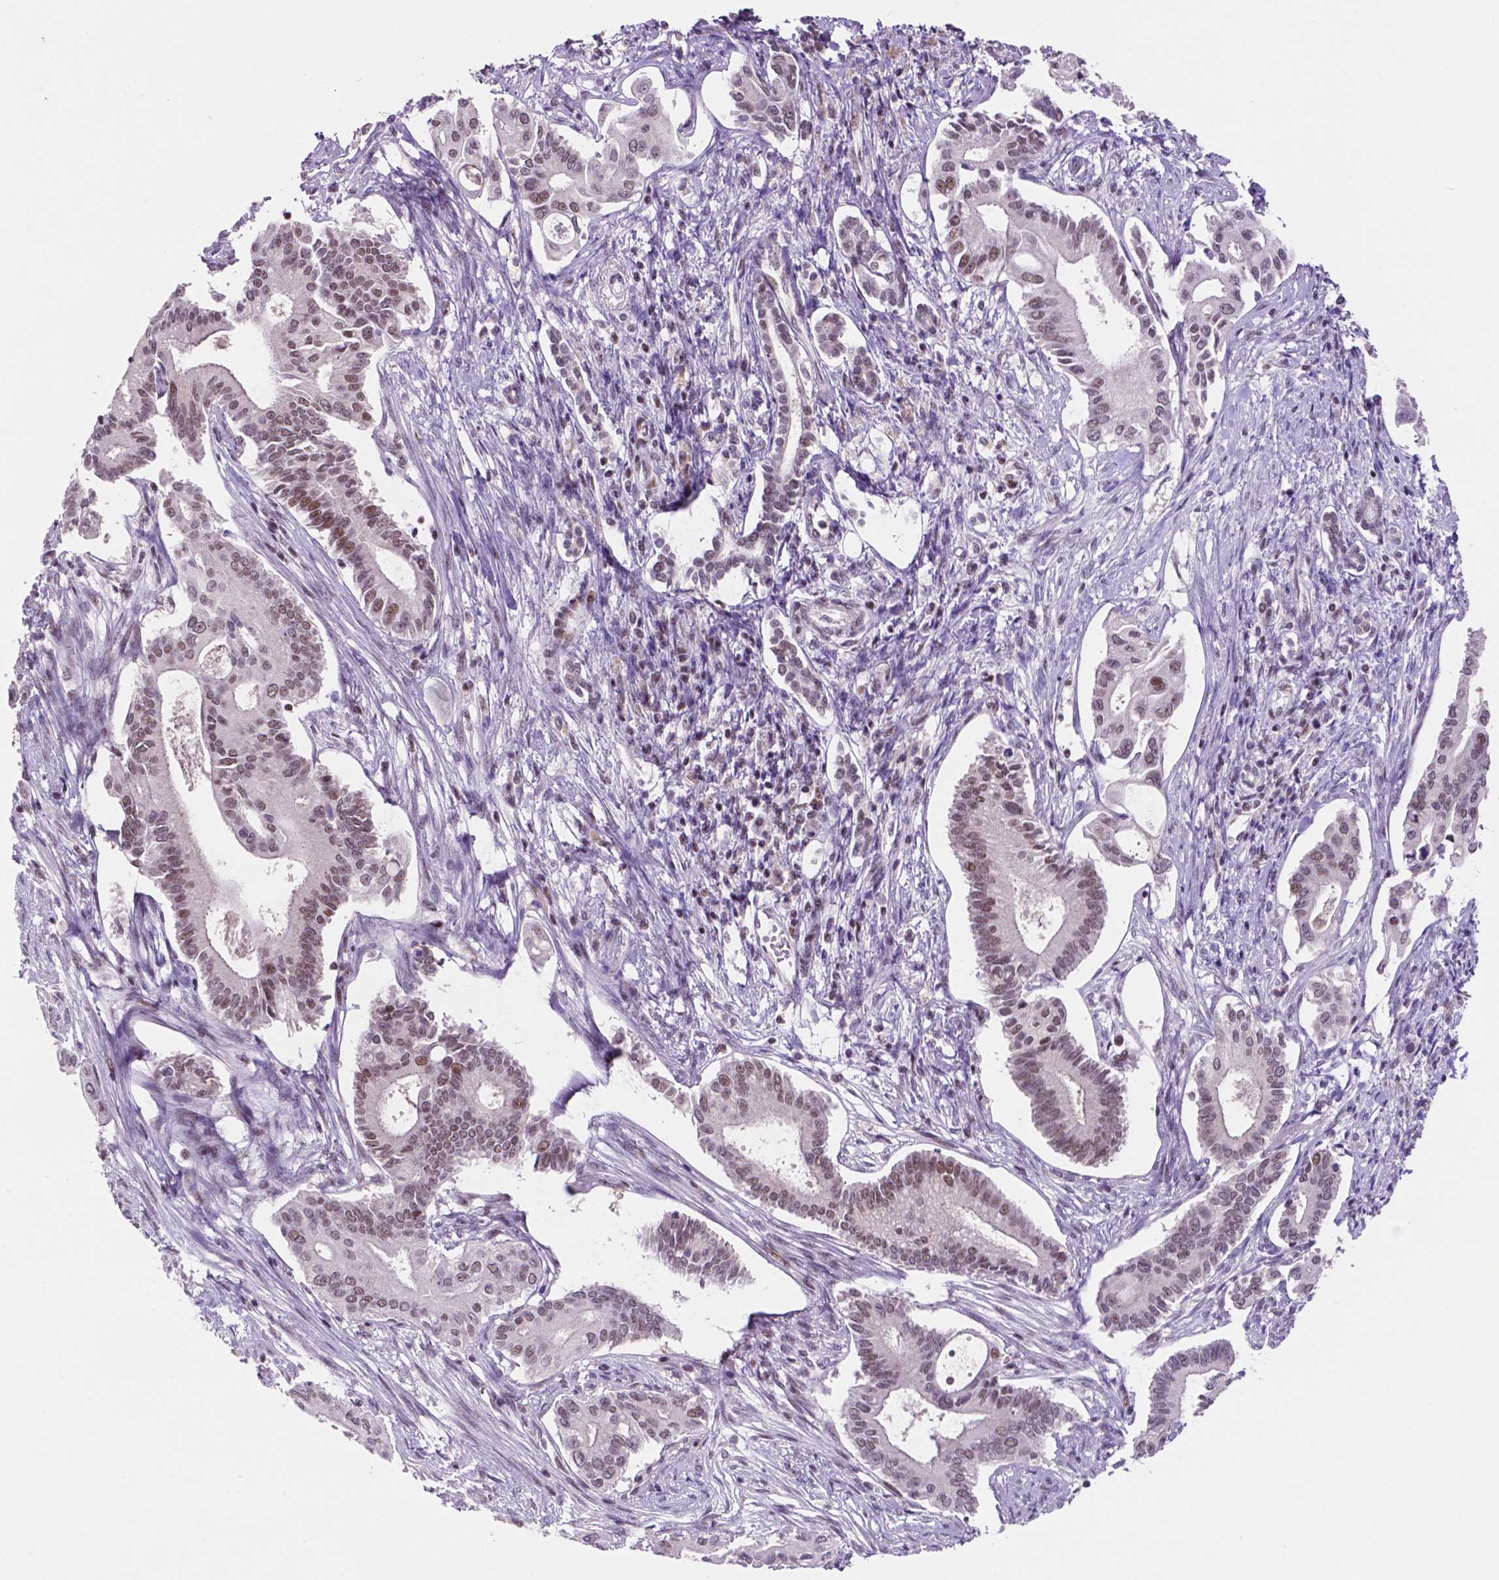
{"staining": {"intensity": "moderate", "quantity": ">75%", "location": "nuclear"}, "tissue": "pancreatic cancer", "cell_type": "Tumor cells", "image_type": "cancer", "snomed": [{"axis": "morphology", "description": "Adenocarcinoma, NOS"}, {"axis": "topography", "description": "Pancreas"}], "caption": "The photomicrograph shows a brown stain indicating the presence of a protein in the nuclear of tumor cells in pancreatic cancer (adenocarcinoma).", "gene": "NCOR1", "patient": {"sex": "female", "age": 68}}